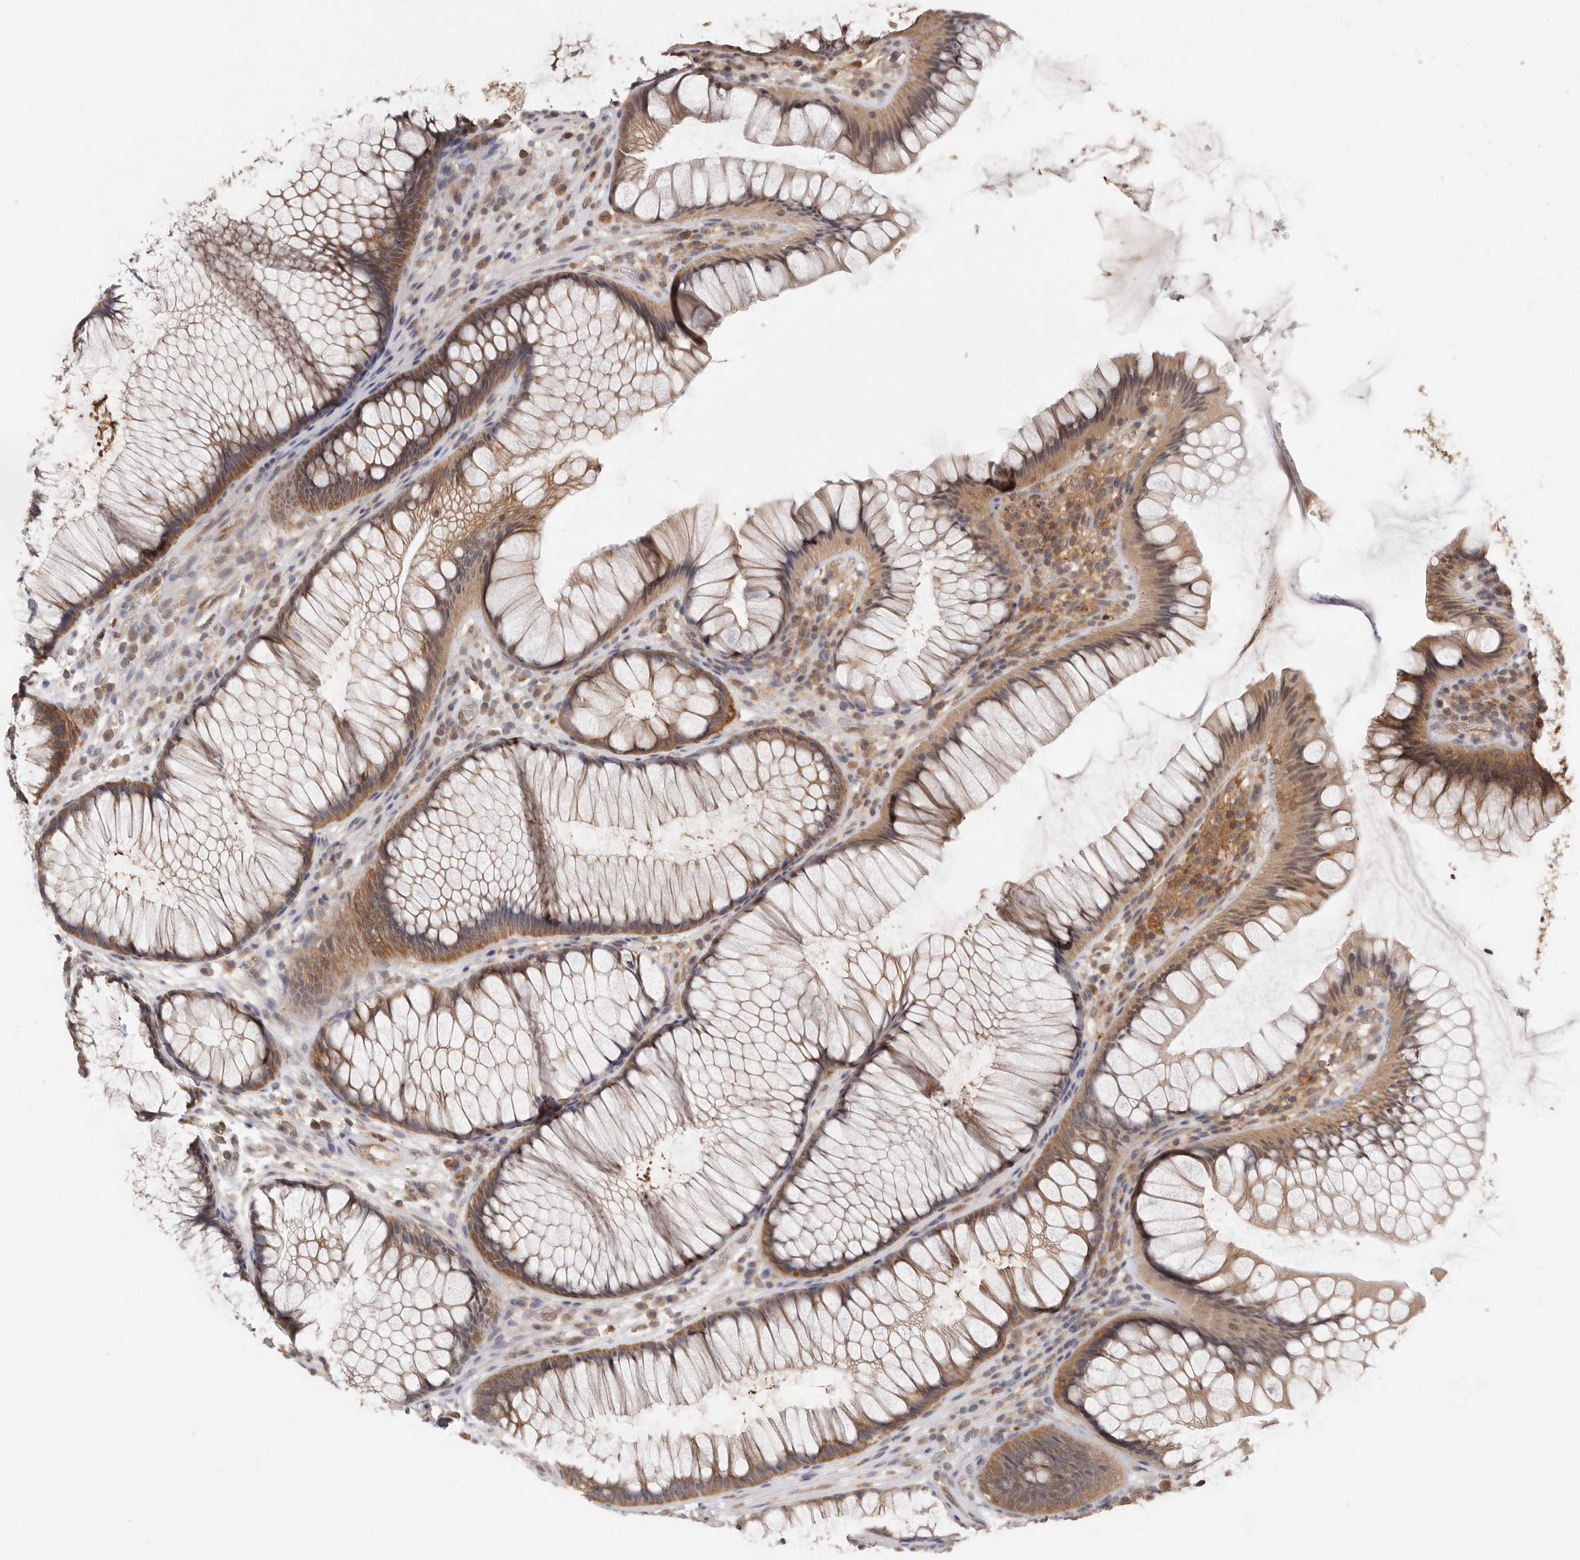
{"staining": {"intensity": "moderate", "quantity": ">75%", "location": "cytoplasmic/membranous"}, "tissue": "rectum", "cell_type": "Glandular cells", "image_type": "normal", "snomed": [{"axis": "morphology", "description": "Normal tissue, NOS"}, {"axis": "topography", "description": "Rectum"}], "caption": "Immunohistochemistry (IHC) of unremarkable rectum displays medium levels of moderate cytoplasmic/membranous staining in approximately >75% of glandular cells.", "gene": "CCT8", "patient": {"sex": "male", "age": 51}}